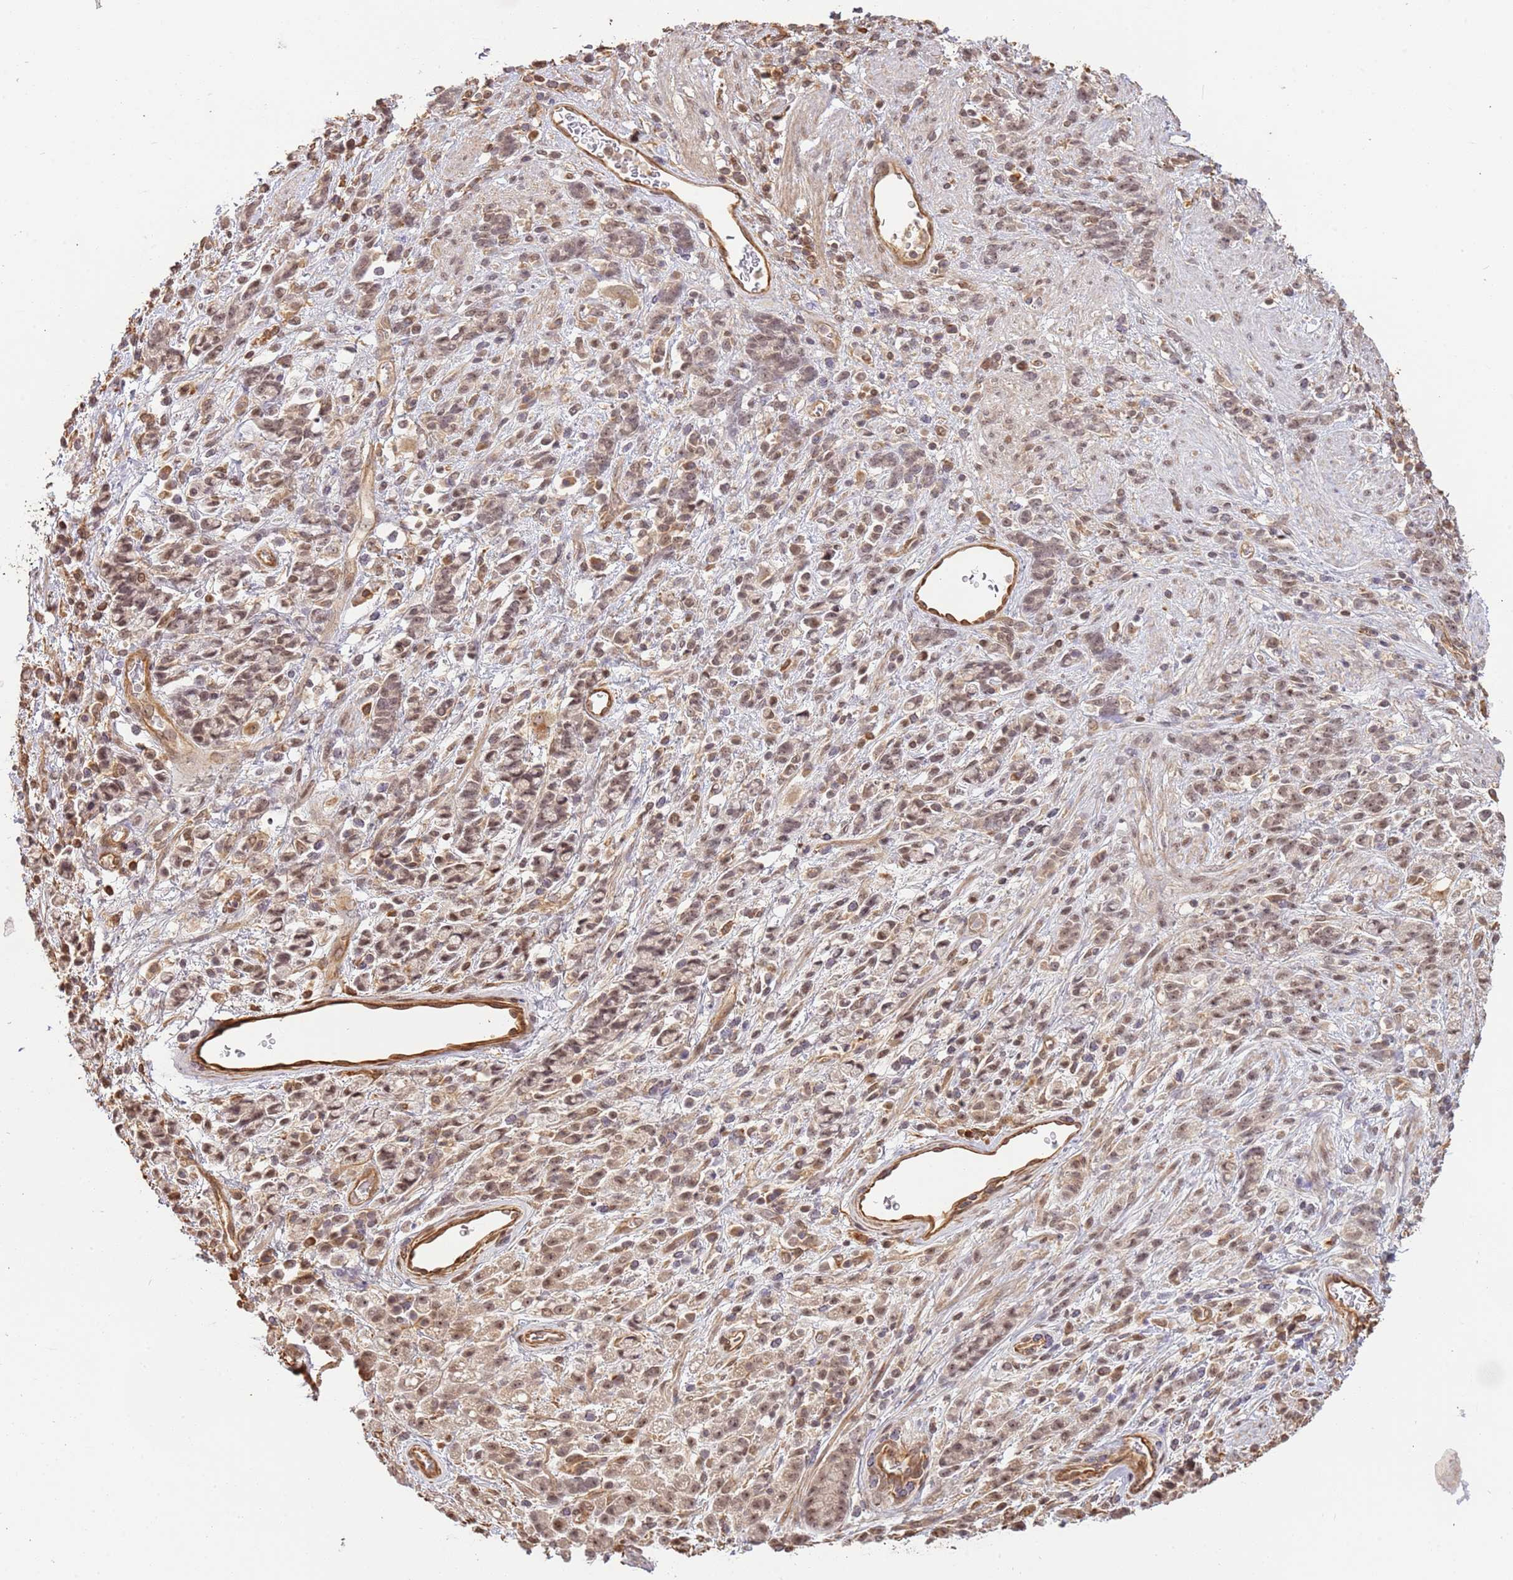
{"staining": {"intensity": "moderate", "quantity": ">75%", "location": "nuclear"}, "tissue": "stomach cancer", "cell_type": "Tumor cells", "image_type": "cancer", "snomed": [{"axis": "morphology", "description": "Adenocarcinoma, NOS"}, {"axis": "topography", "description": "Stomach"}], "caption": "A brown stain shows moderate nuclear expression of a protein in human stomach adenocarcinoma tumor cells.", "gene": "SURF2", "patient": {"sex": "female", "age": 60}}